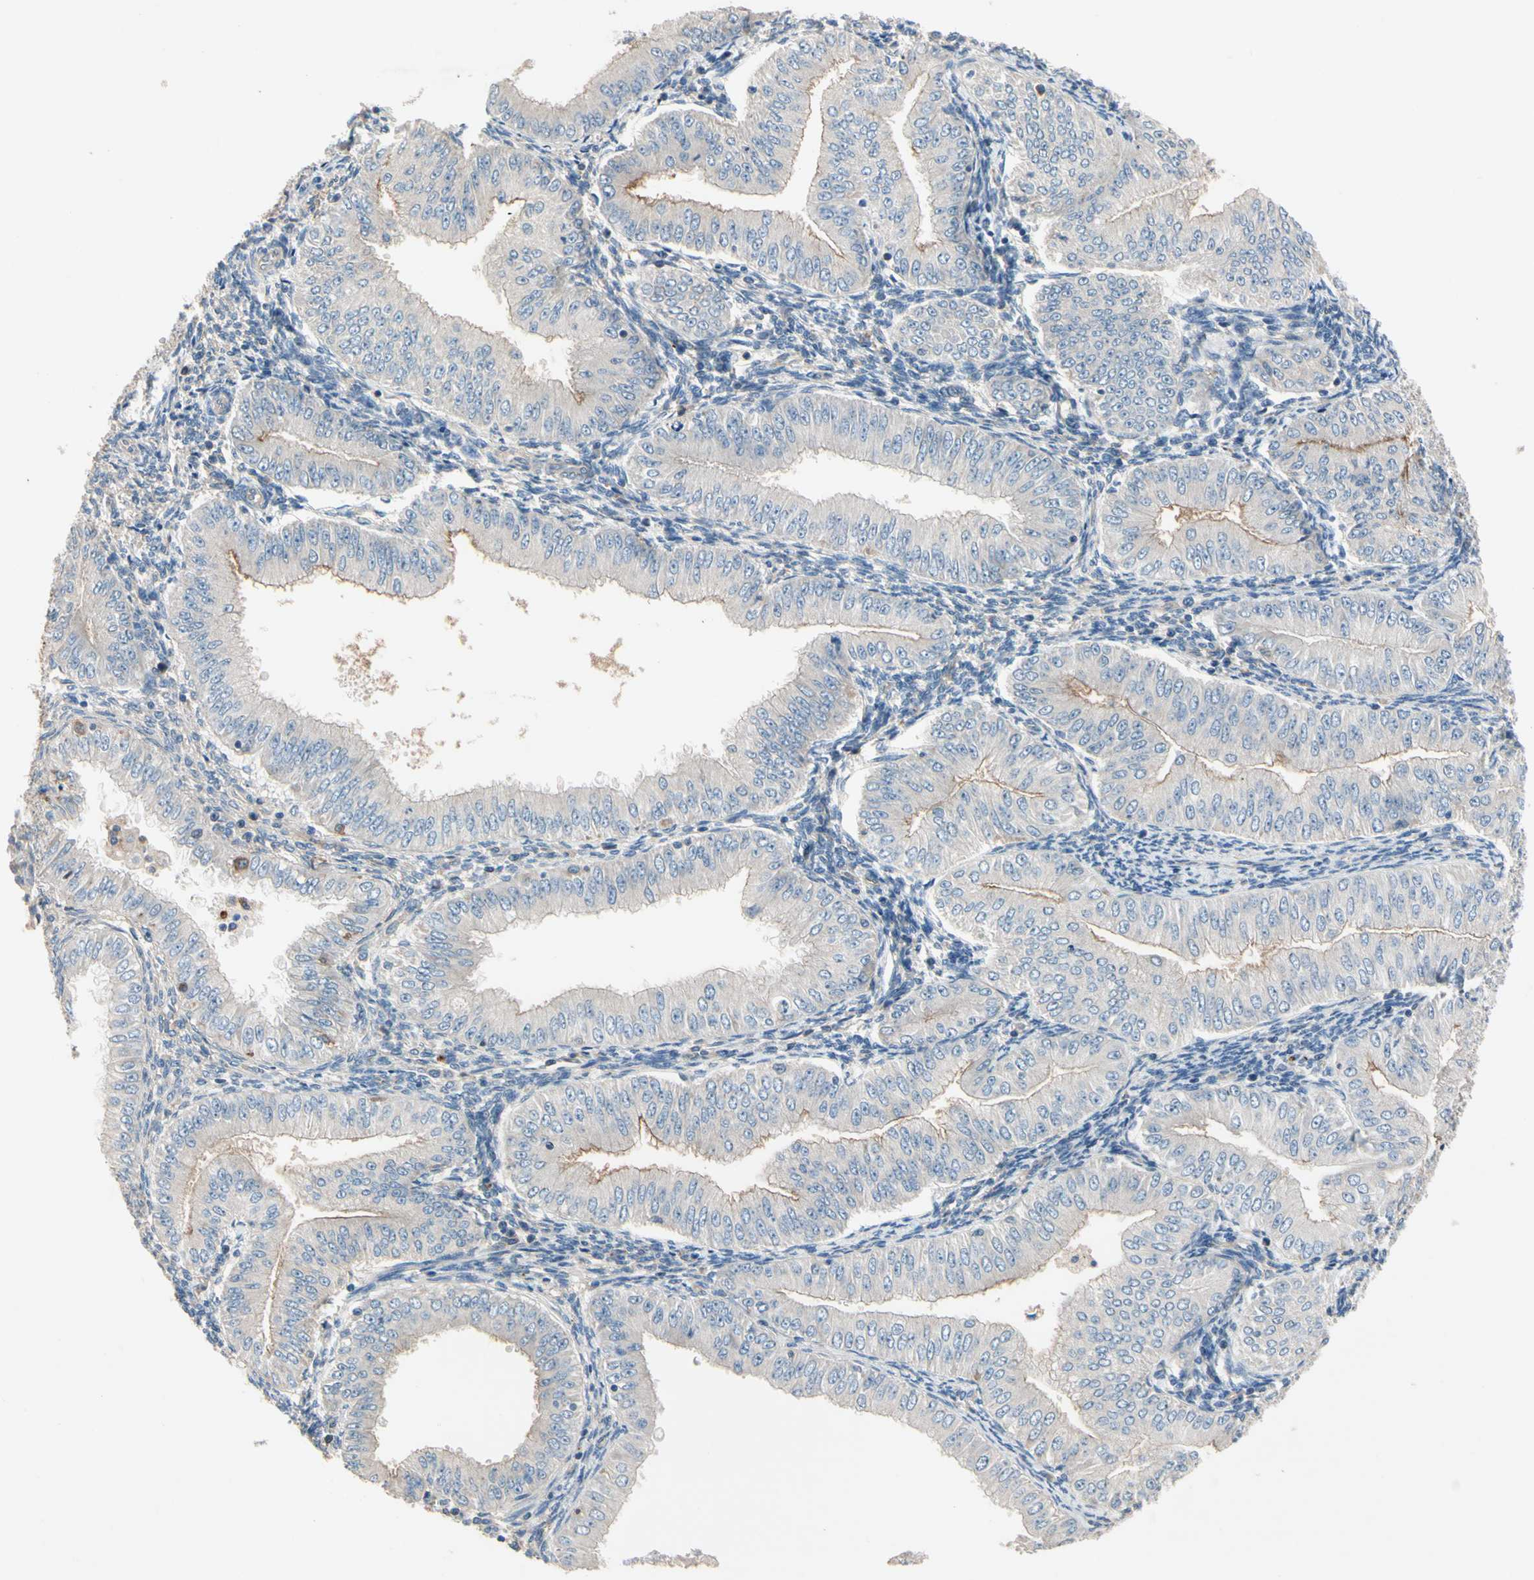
{"staining": {"intensity": "weak", "quantity": "25%-75%", "location": "cytoplasmic/membranous"}, "tissue": "endometrial cancer", "cell_type": "Tumor cells", "image_type": "cancer", "snomed": [{"axis": "morphology", "description": "Normal tissue, NOS"}, {"axis": "morphology", "description": "Adenocarcinoma, NOS"}, {"axis": "topography", "description": "Endometrium"}], "caption": "Immunohistochemistry (DAB (3,3'-diaminobenzidine)) staining of human adenocarcinoma (endometrial) shows weak cytoplasmic/membranous protein expression in approximately 25%-75% of tumor cells.", "gene": "SIGLEC5", "patient": {"sex": "female", "age": 53}}